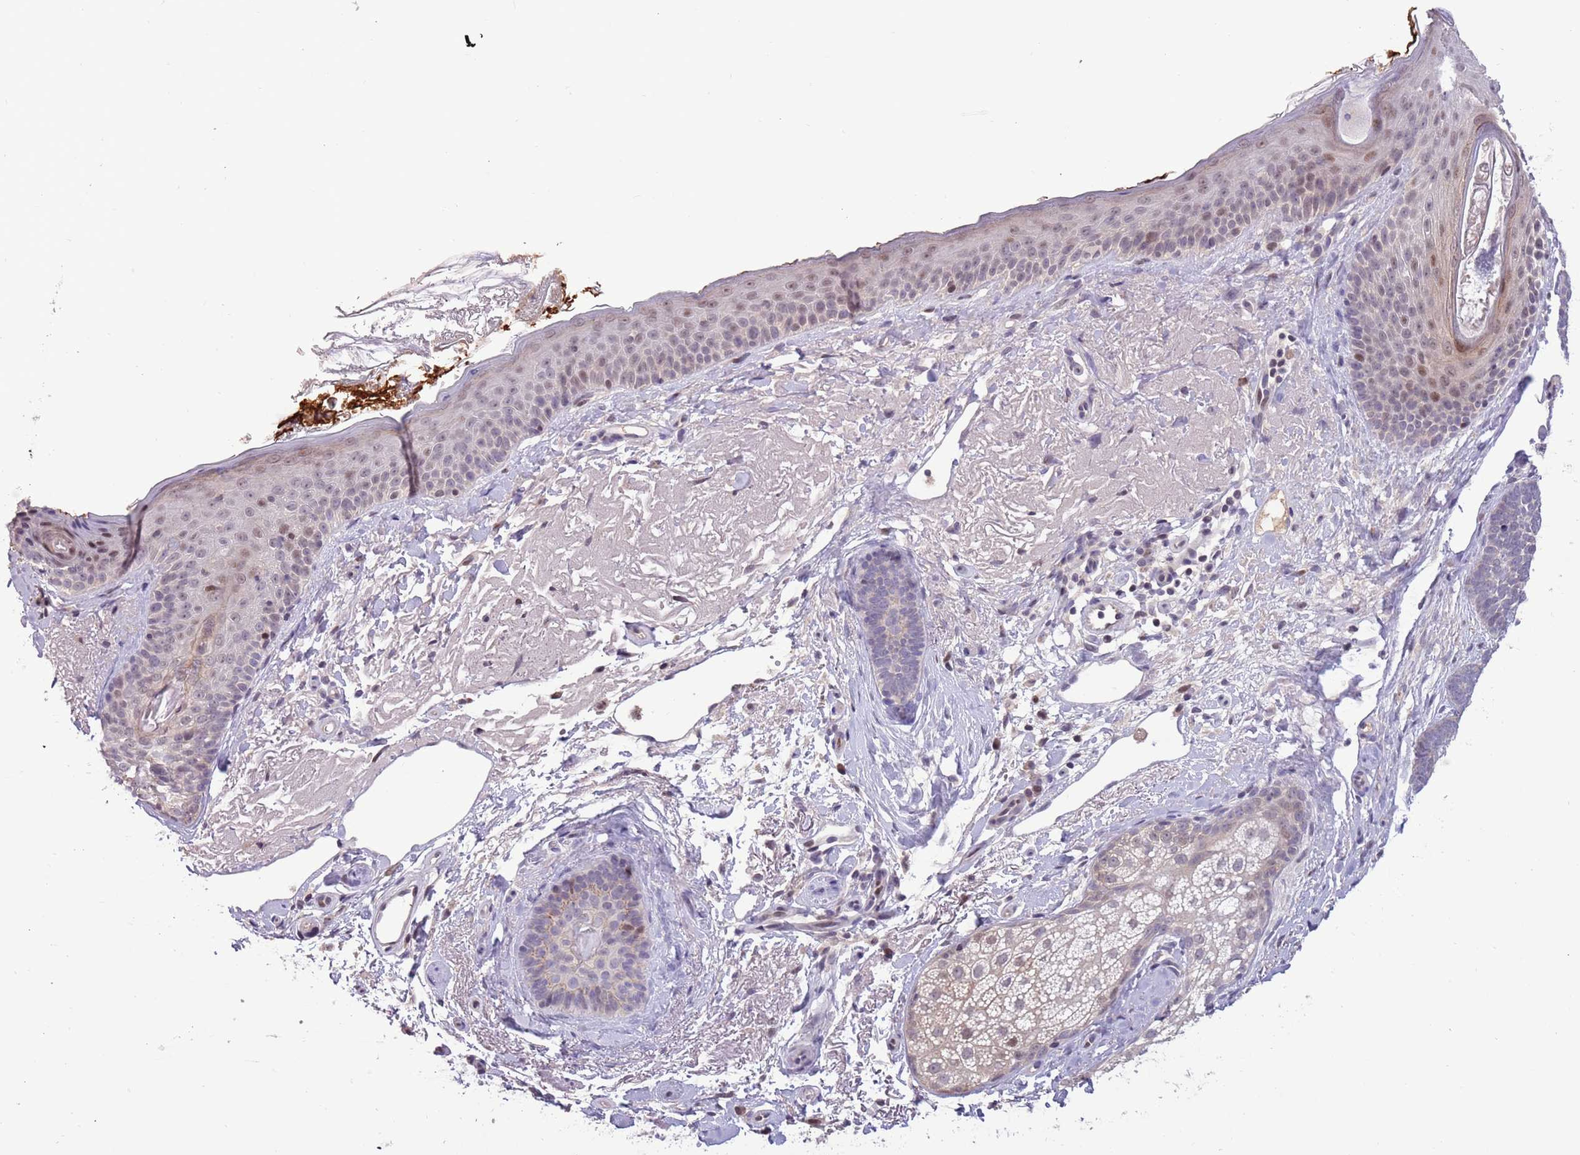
{"staining": {"intensity": "weak", "quantity": "<25%", "location": "cytoplasmic/membranous"}, "tissue": "skin cancer", "cell_type": "Tumor cells", "image_type": "cancer", "snomed": [{"axis": "morphology", "description": "Basal cell carcinoma"}, {"axis": "topography", "description": "Skin"}], "caption": "Immunohistochemical staining of human basal cell carcinoma (skin) reveals no significant positivity in tumor cells.", "gene": "SHROOM3", "patient": {"sex": "female", "age": 77}}